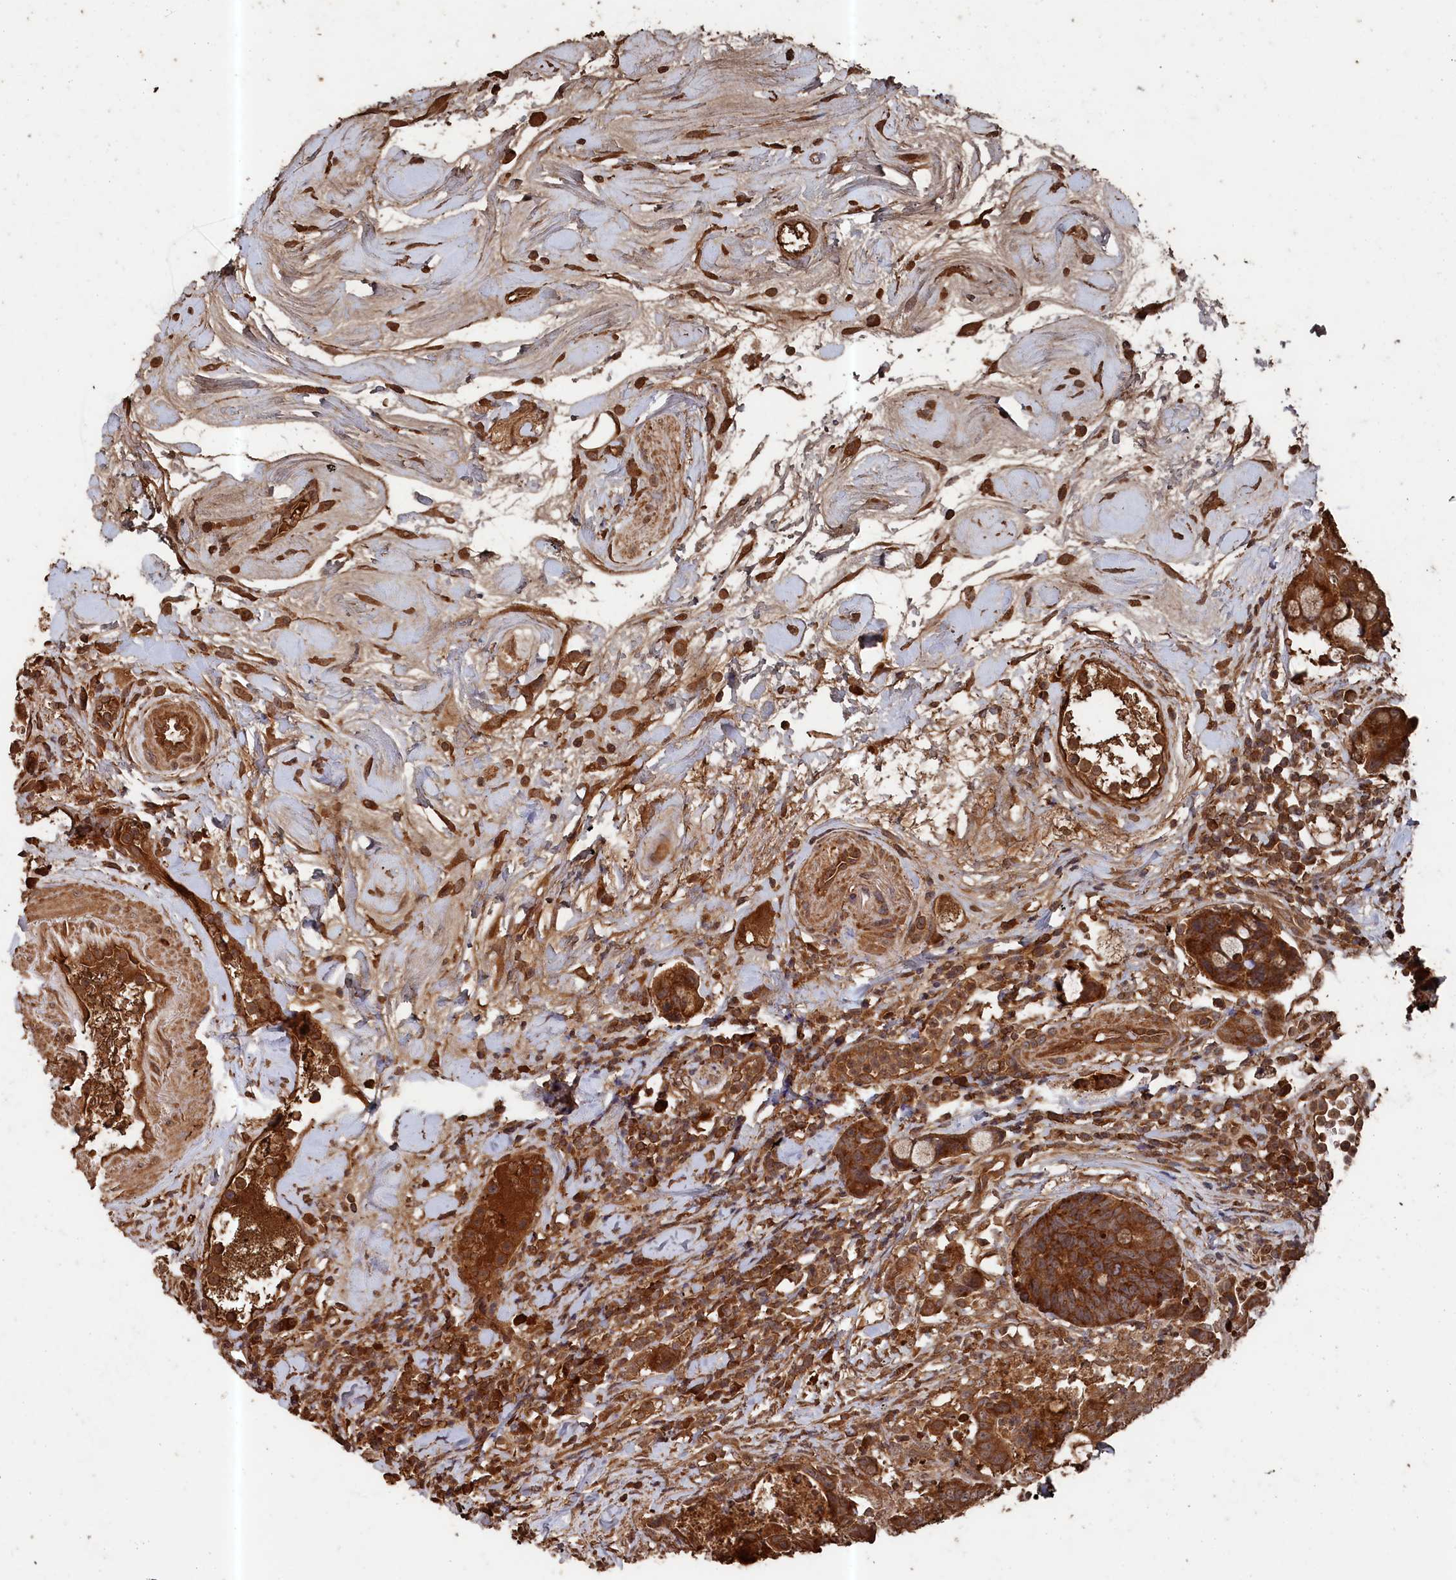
{"staining": {"intensity": "strong", "quantity": ">75%", "location": "cytoplasmic/membranous"}, "tissue": "colorectal cancer", "cell_type": "Tumor cells", "image_type": "cancer", "snomed": [{"axis": "morphology", "description": "Adenocarcinoma, NOS"}, {"axis": "topography", "description": "Colon"}], "caption": "Colorectal cancer (adenocarcinoma) tissue exhibits strong cytoplasmic/membranous expression in approximately >75% of tumor cells (DAB IHC with brightfield microscopy, high magnification).", "gene": "SNX33", "patient": {"sex": "female", "age": 82}}